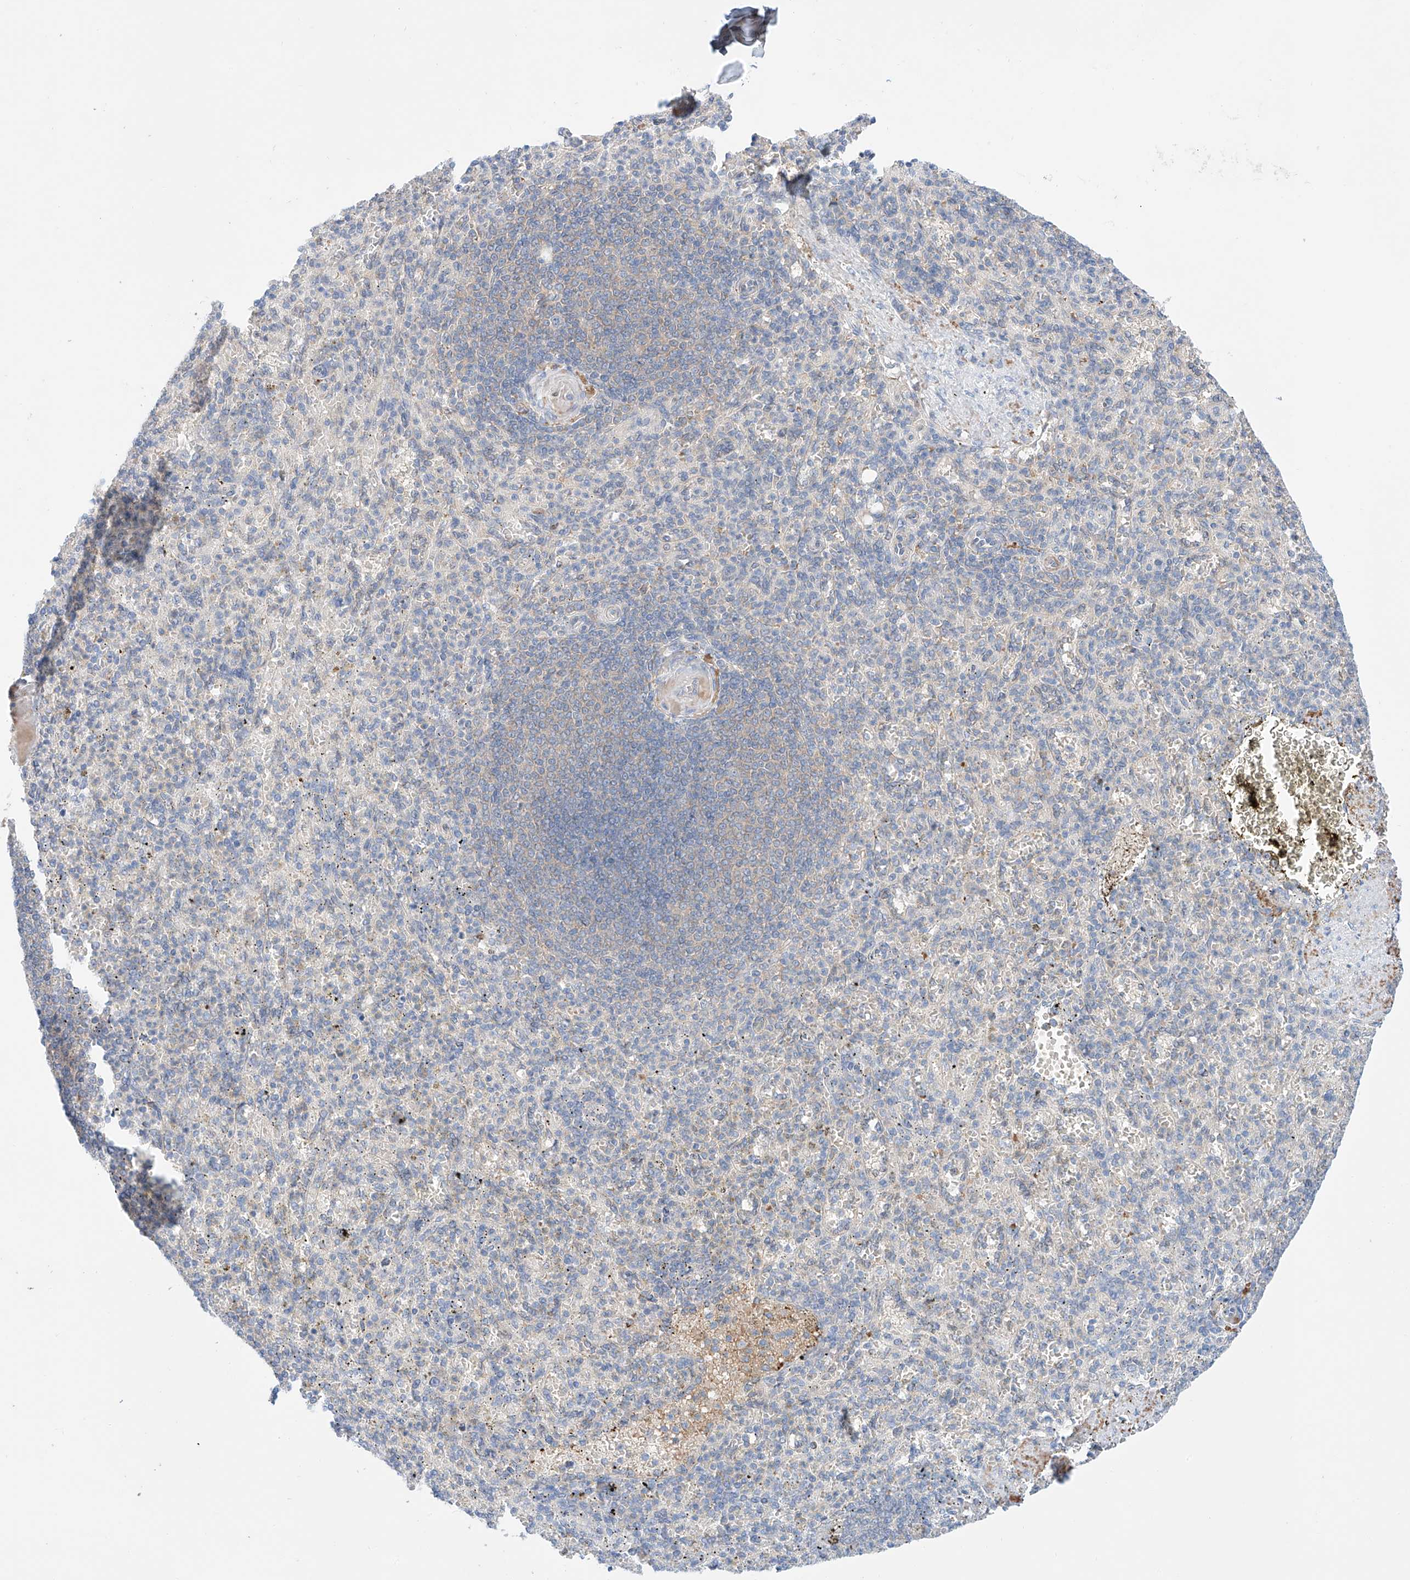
{"staining": {"intensity": "negative", "quantity": "none", "location": "none"}, "tissue": "spleen", "cell_type": "Cells in red pulp", "image_type": "normal", "snomed": [{"axis": "morphology", "description": "Normal tissue, NOS"}, {"axis": "topography", "description": "Spleen"}], "caption": "Immunohistochemical staining of normal spleen exhibits no significant positivity in cells in red pulp.", "gene": "PGGT1B", "patient": {"sex": "female", "age": 74}}